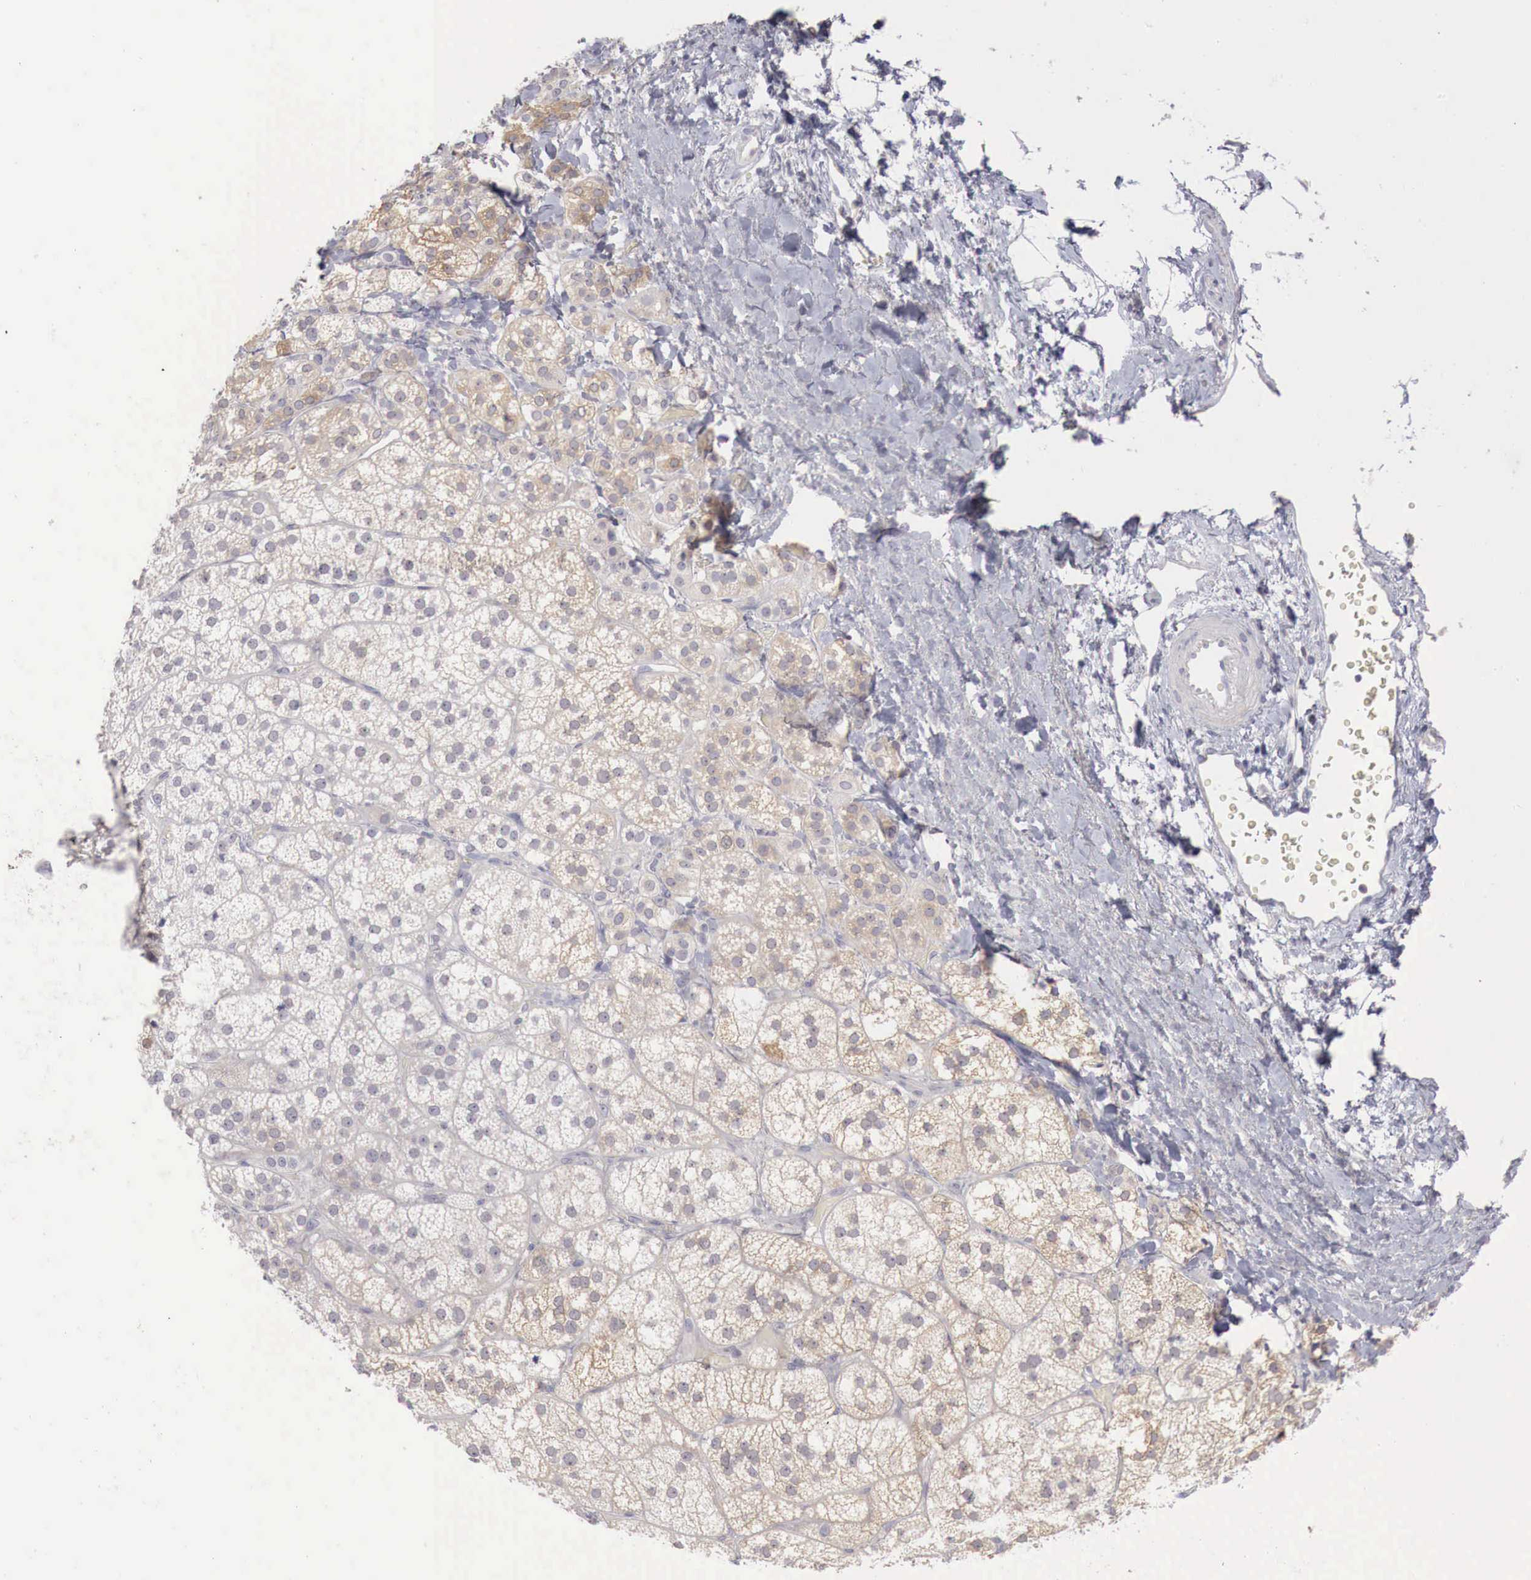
{"staining": {"intensity": "weak", "quantity": "<25%", "location": "nuclear"}, "tissue": "adrenal gland", "cell_type": "Glandular cells", "image_type": "normal", "snomed": [{"axis": "morphology", "description": "Normal tissue, NOS"}, {"axis": "topography", "description": "Adrenal gland"}], "caption": "Immunohistochemistry photomicrograph of benign human adrenal gland stained for a protein (brown), which shows no positivity in glandular cells.", "gene": "GATA1", "patient": {"sex": "female", "age": 60}}